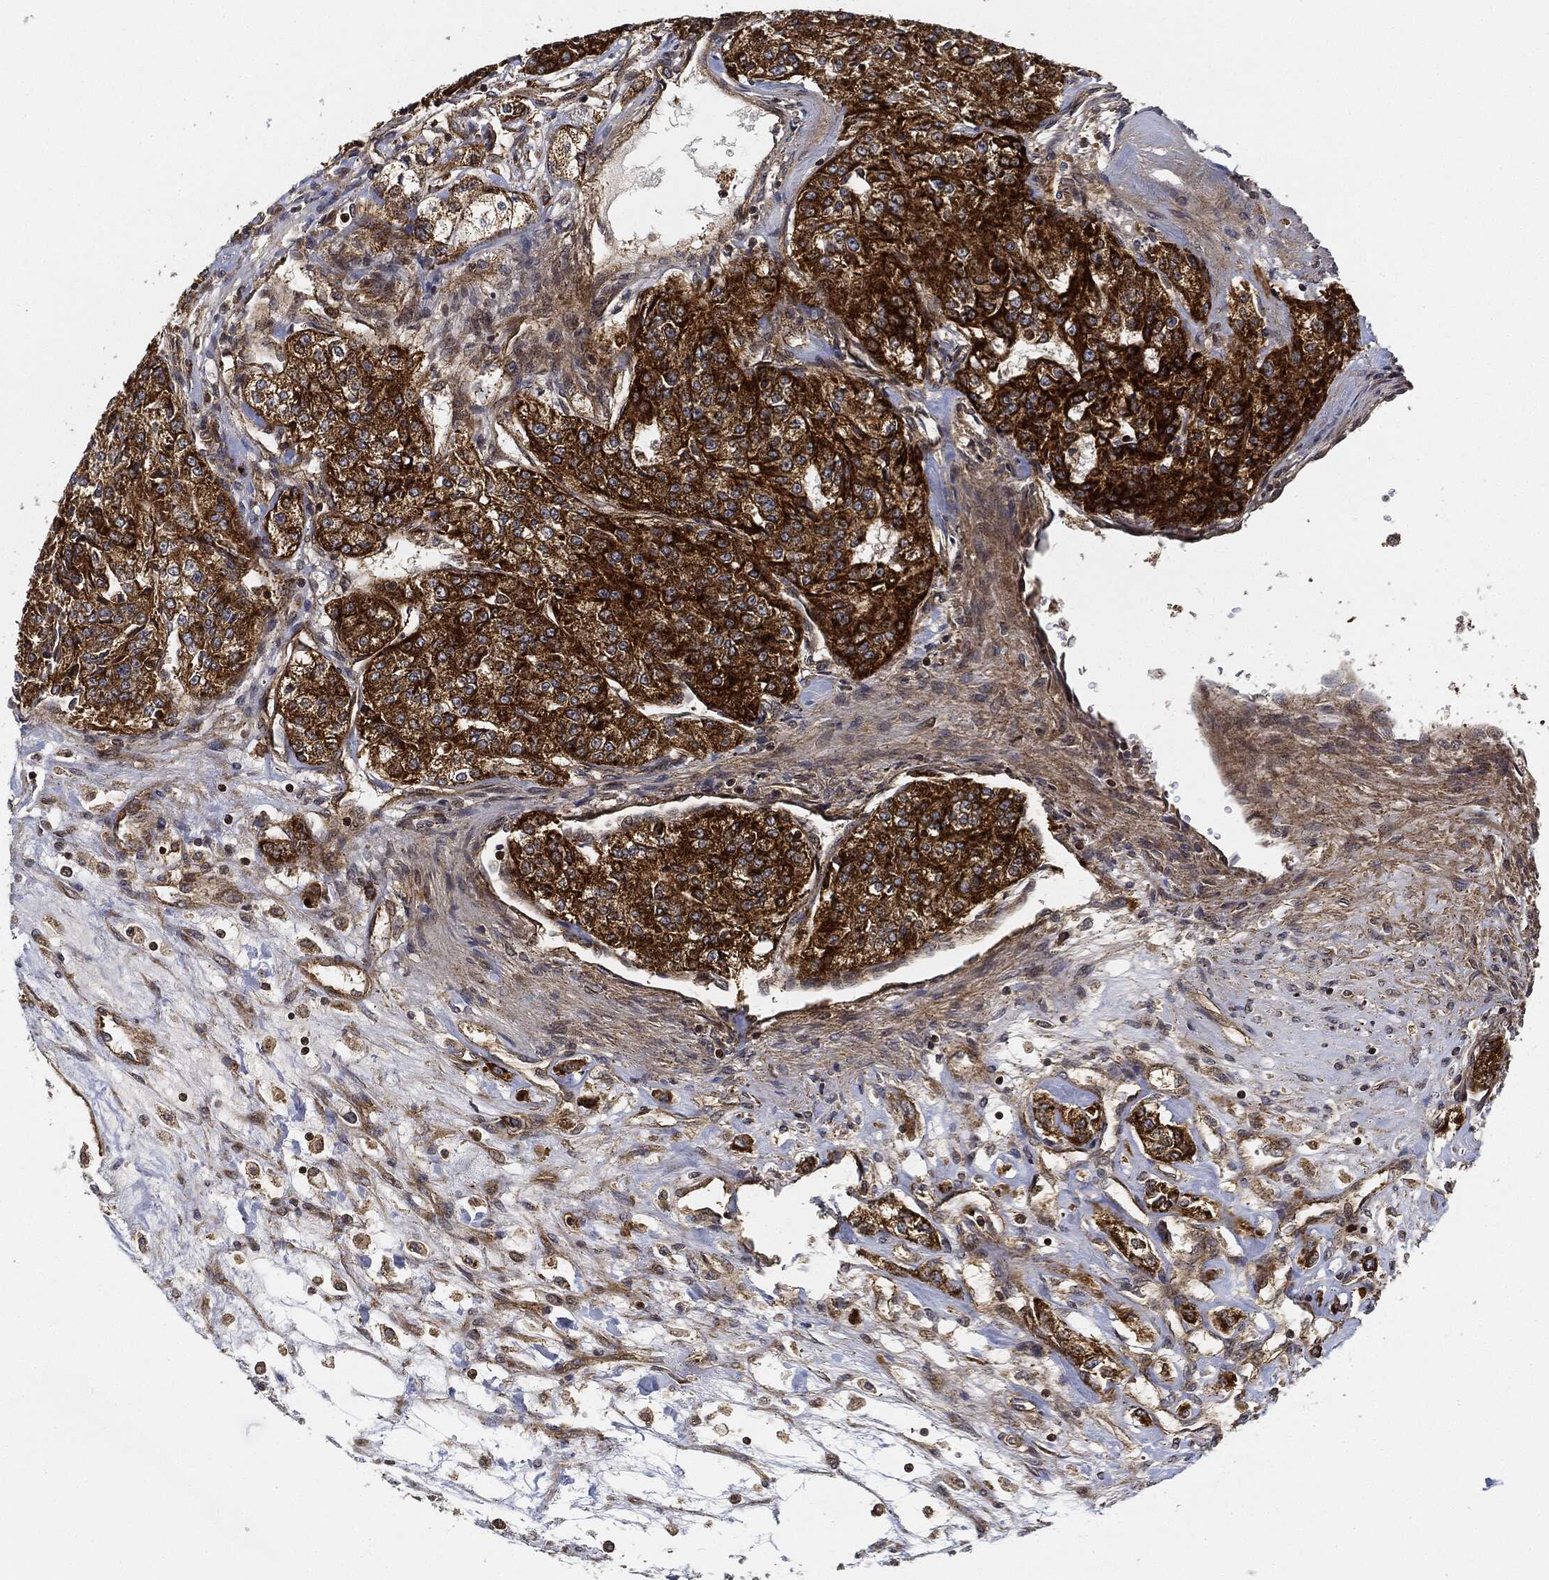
{"staining": {"intensity": "strong", "quantity": ">75%", "location": "cytoplasmic/membranous"}, "tissue": "renal cancer", "cell_type": "Tumor cells", "image_type": "cancer", "snomed": [{"axis": "morphology", "description": "Adenocarcinoma, NOS"}, {"axis": "topography", "description": "Kidney"}], "caption": "The histopathology image reveals a brown stain indicating the presence of a protein in the cytoplasmic/membranous of tumor cells in renal cancer (adenocarcinoma).", "gene": "MAP3K3", "patient": {"sex": "female", "age": 63}}